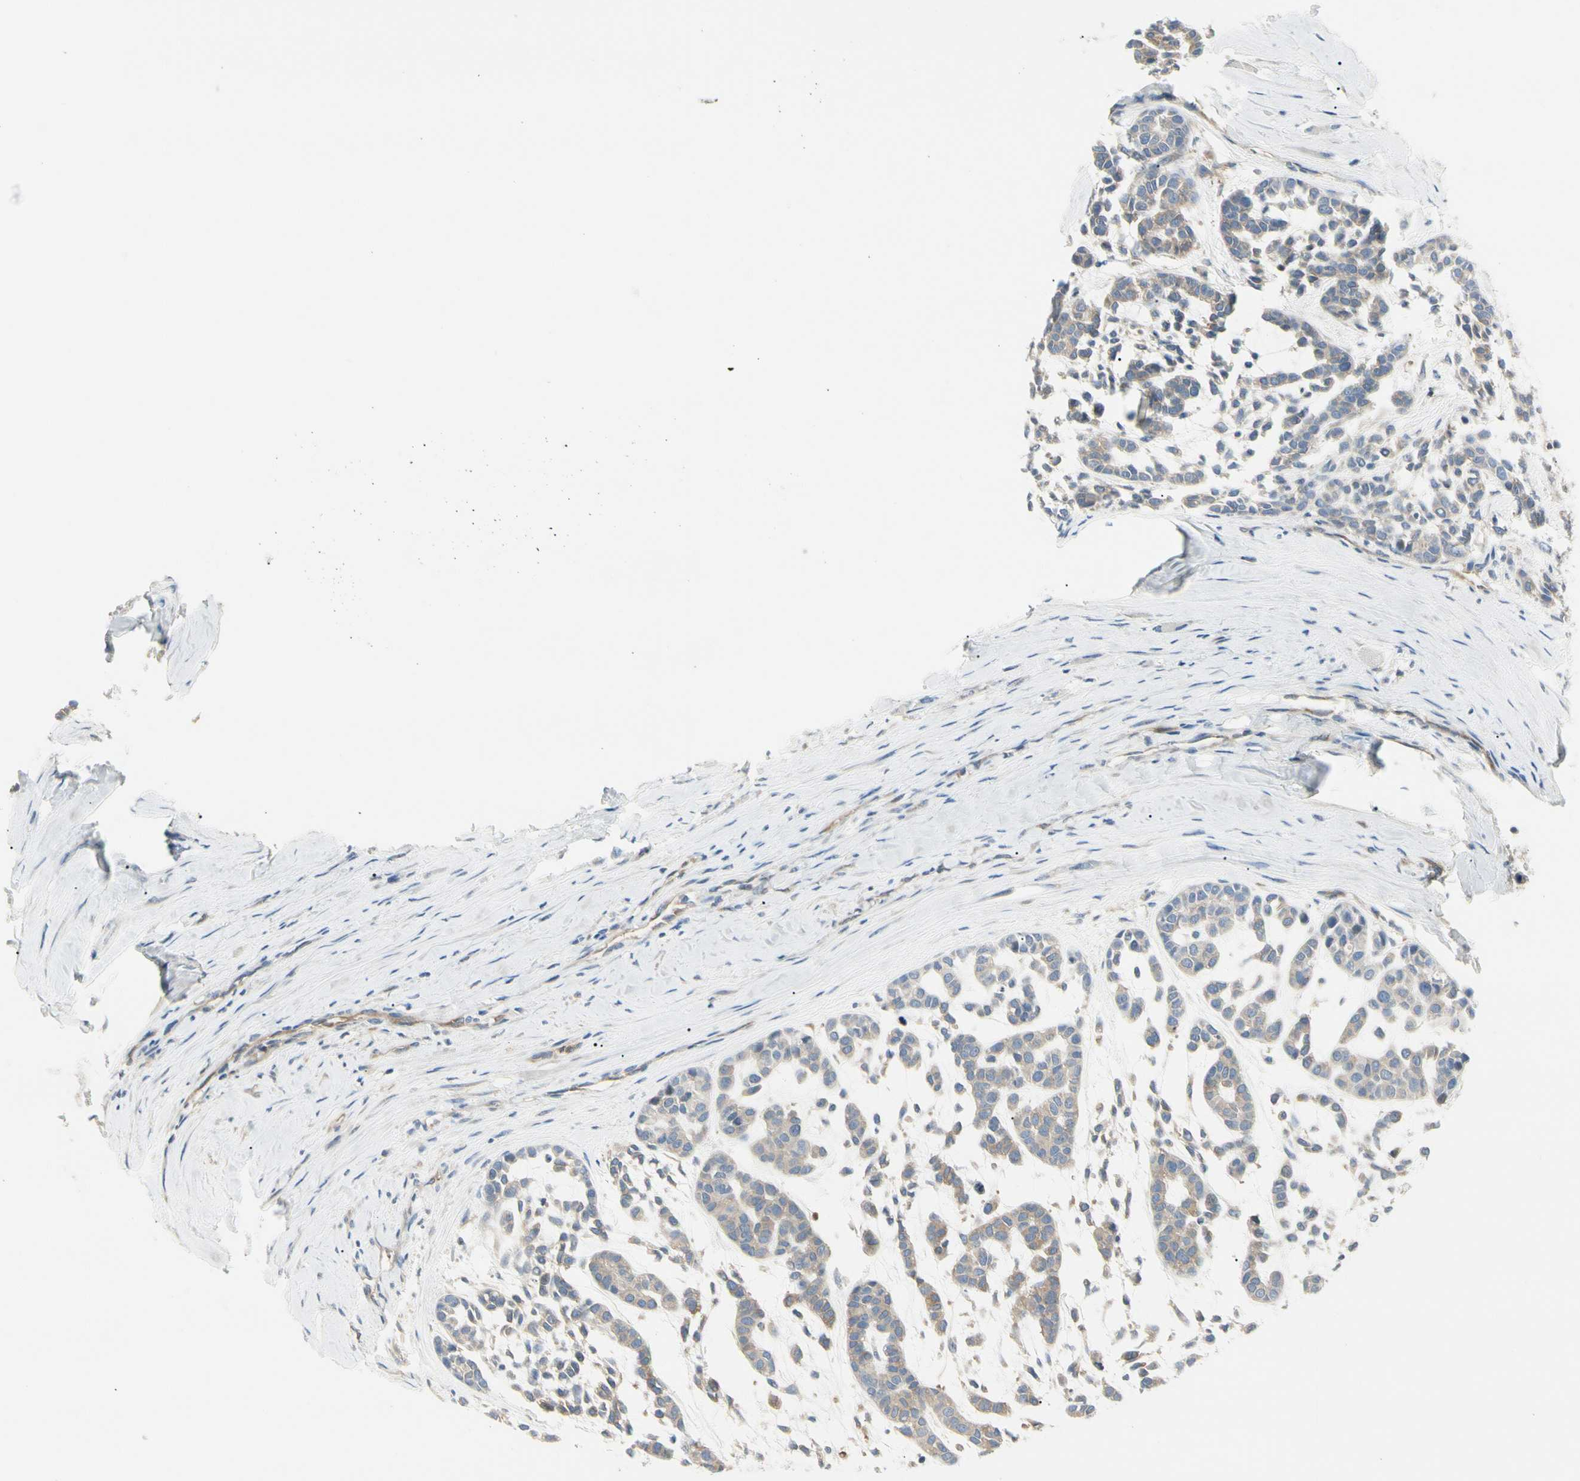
{"staining": {"intensity": "moderate", "quantity": ">75%", "location": "cytoplasmic/membranous"}, "tissue": "head and neck cancer", "cell_type": "Tumor cells", "image_type": "cancer", "snomed": [{"axis": "morphology", "description": "Adenocarcinoma, NOS"}, {"axis": "morphology", "description": "Adenoma, NOS"}, {"axis": "topography", "description": "Head-Neck"}], "caption": "Moderate cytoplasmic/membranous positivity for a protein is appreciated in approximately >75% of tumor cells of head and neck cancer using immunohistochemistry.", "gene": "NFKB2", "patient": {"sex": "female", "age": 55}}